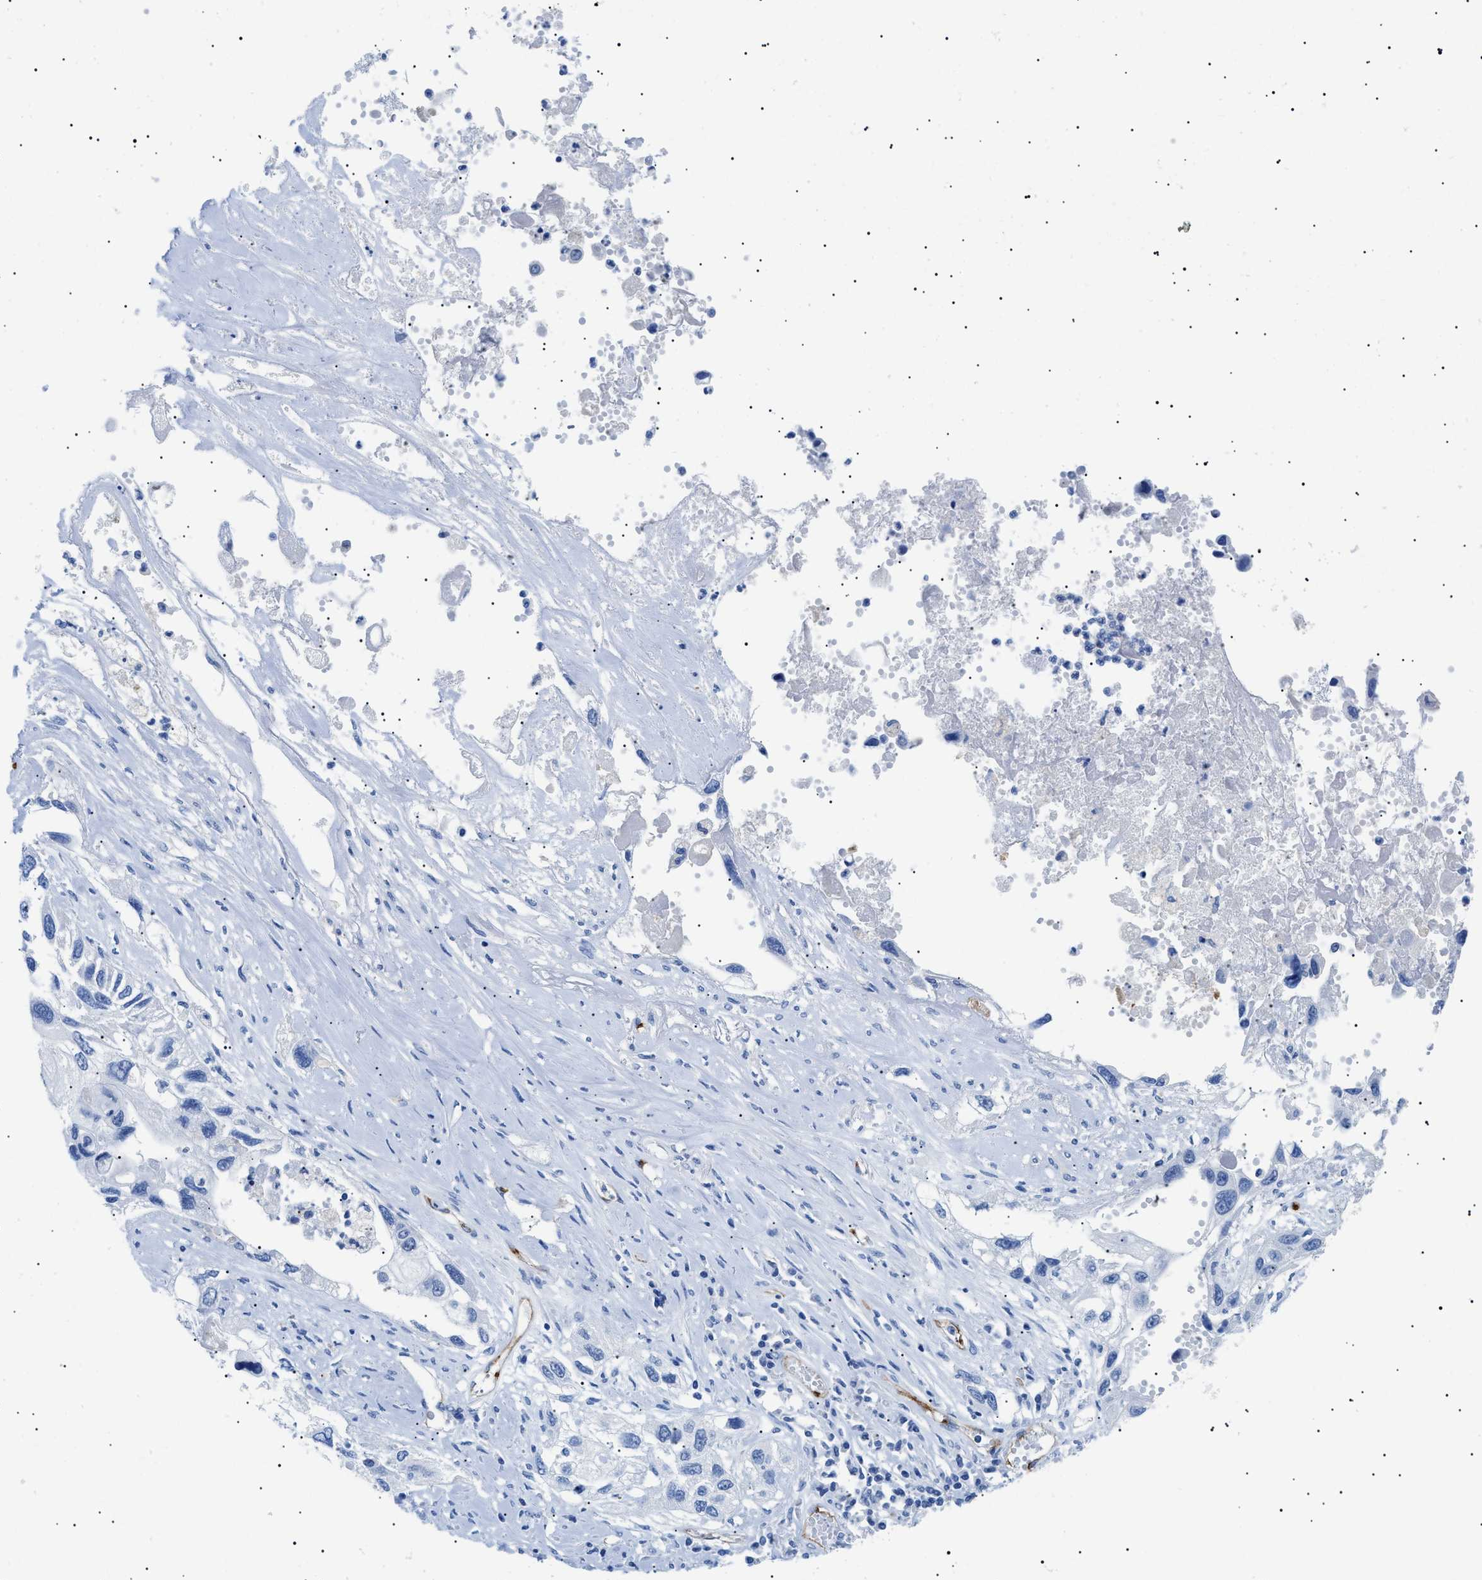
{"staining": {"intensity": "negative", "quantity": "none", "location": "none"}, "tissue": "lung cancer", "cell_type": "Tumor cells", "image_type": "cancer", "snomed": [{"axis": "morphology", "description": "Squamous cell carcinoma, NOS"}, {"axis": "topography", "description": "Lung"}], "caption": "The micrograph displays no significant expression in tumor cells of squamous cell carcinoma (lung).", "gene": "PODXL", "patient": {"sex": "male", "age": 71}}